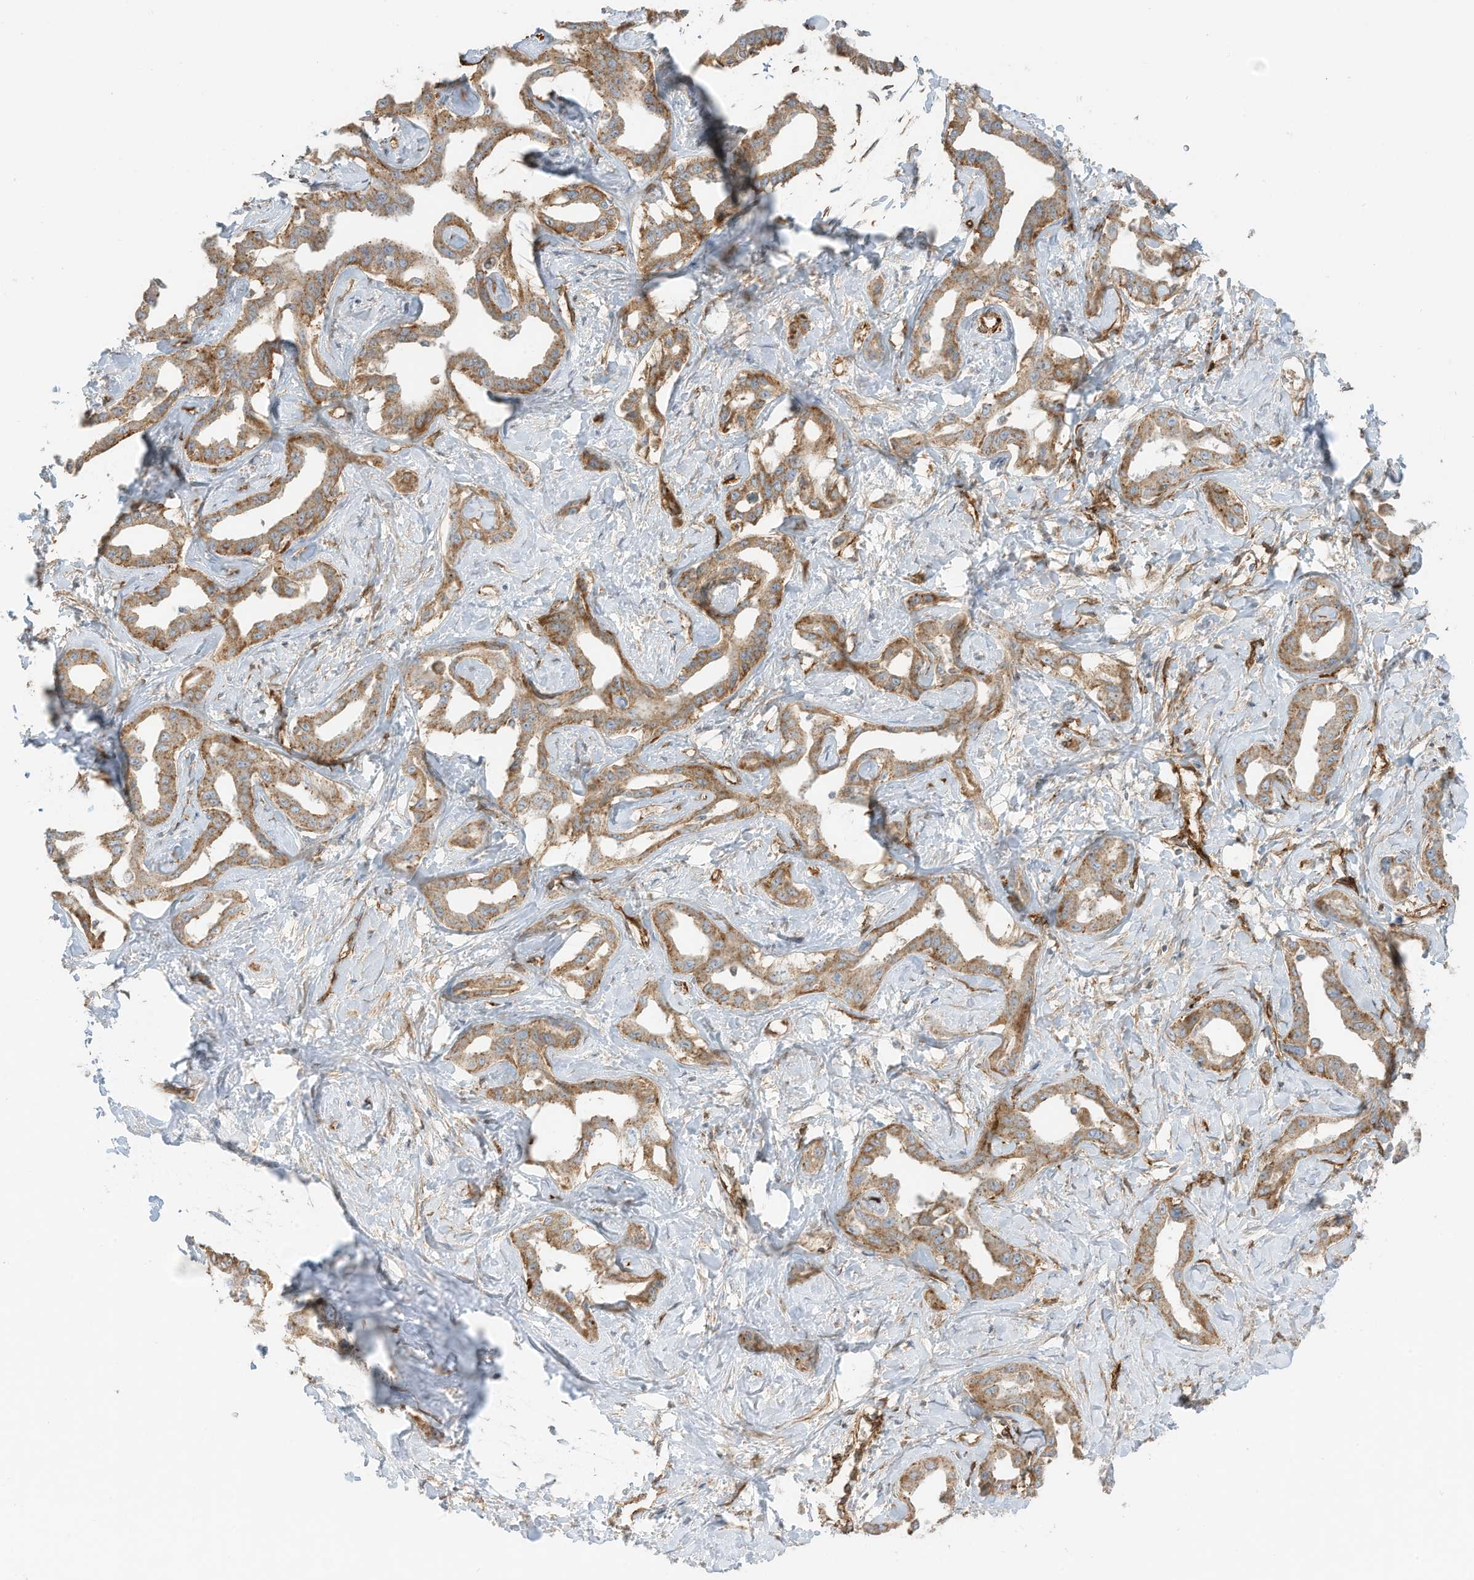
{"staining": {"intensity": "moderate", "quantity": ">75%", "location": "cytoplasmic/membranous"}, "tissue": "liver cancer", "cell_type": "Tumor cells", "image_type": "cancer", "snomed": [{"axis": "morphology", "description": "Cholangiocarcinoma"}, {"axis": "topography", "description": "Liver"}], "caption": "Liver cancer stained for a protein shows moderate cytoplasmic/membranous positivity in tumor cells. Using DAB (3,3'-diaminobenzidine) (brown) and hematoxylin (blue) stains, captured at high magnification using brightfield microscopy.", "gene": "ABCB7", "patient": {"sex": "male", "age": 59}}